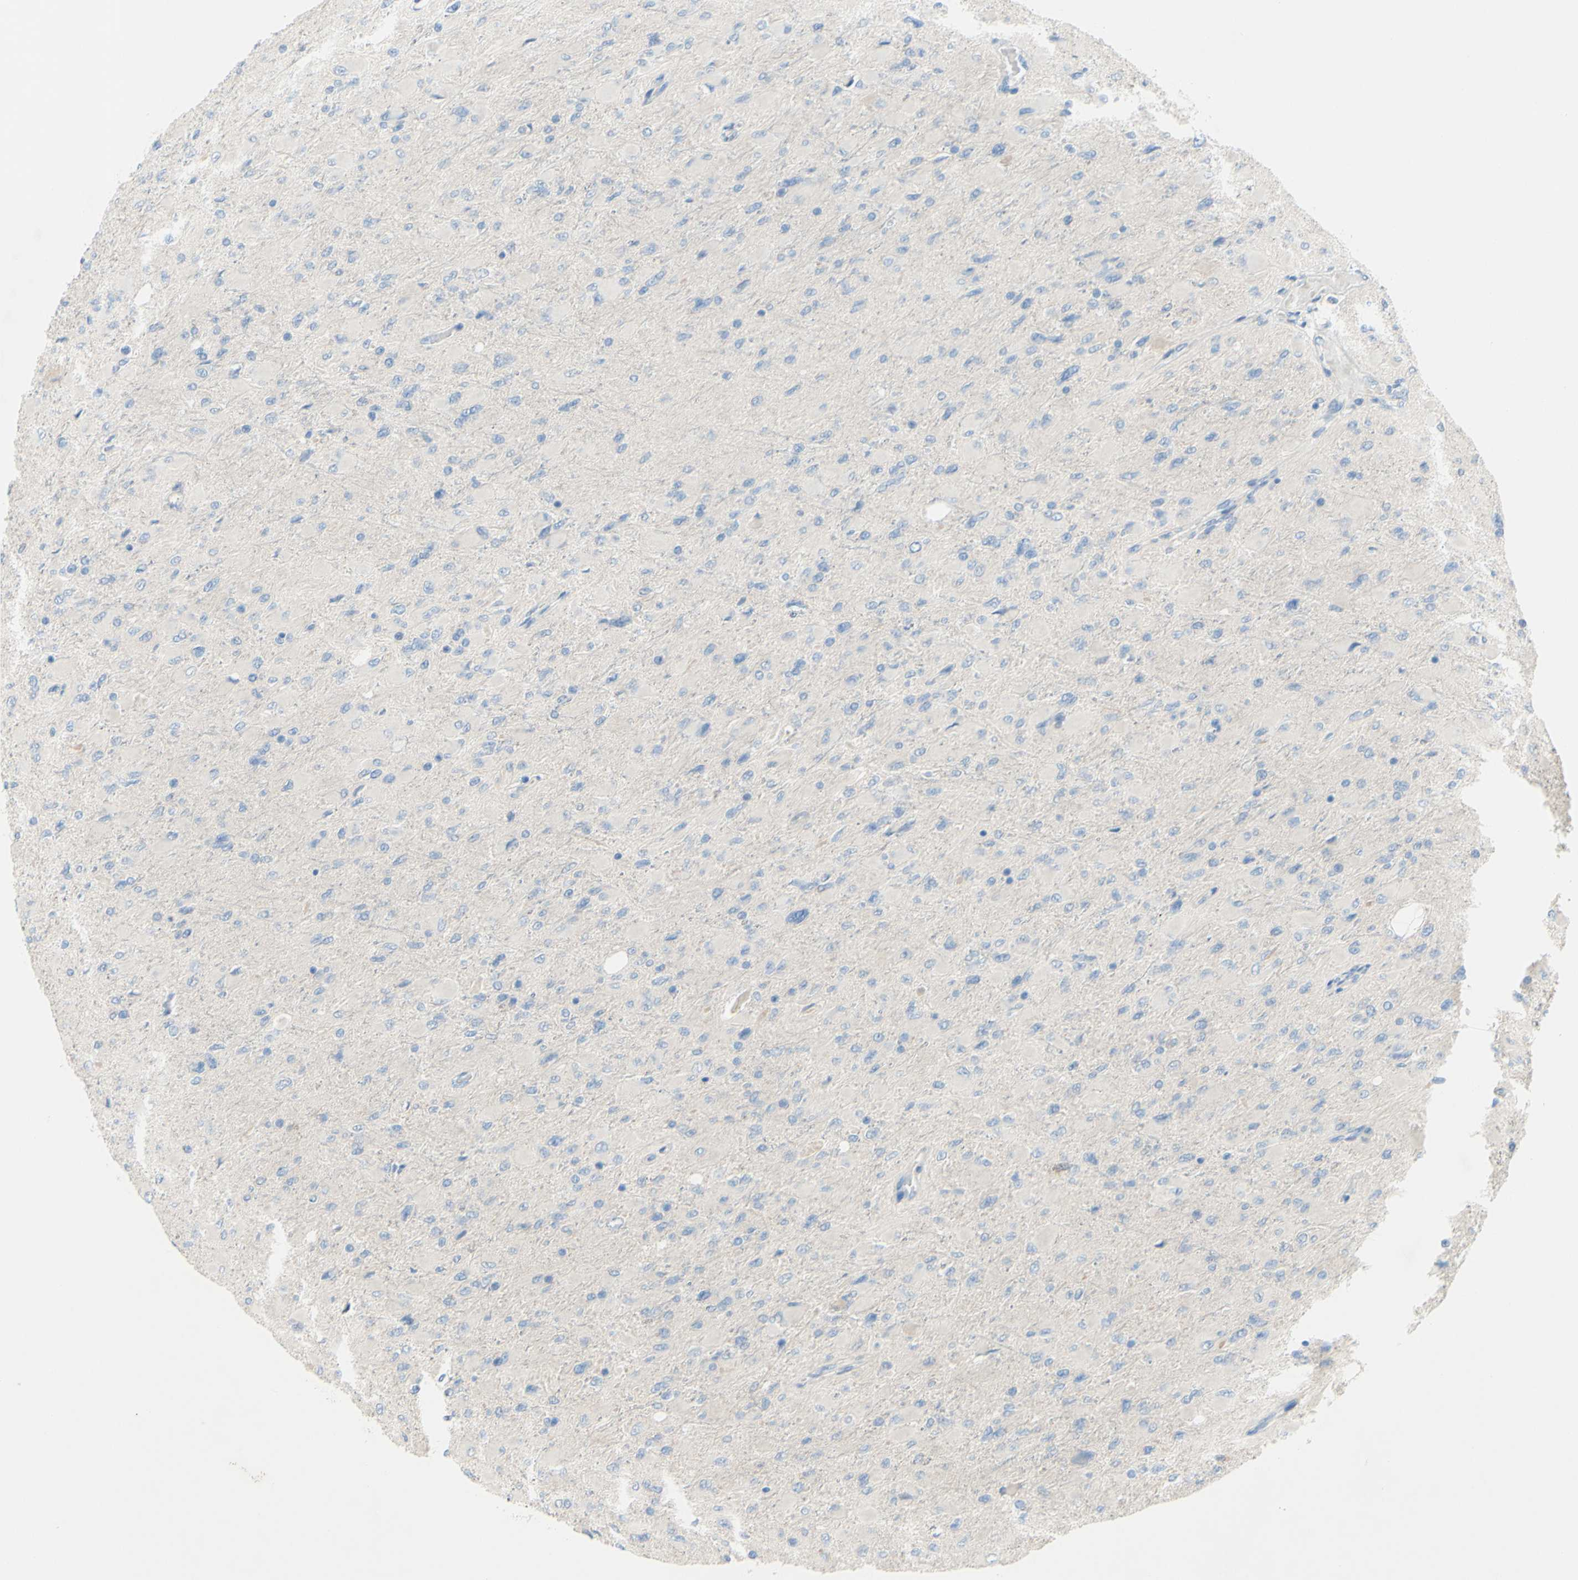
{"staining": {"intensity": "negative", "quantity": "none", "location": "none"}, "tissue": "glioma", "cell_type": "Tumor cells", "image_type": "cancer", "snomed": [{"axis": "morphology", "description": "Glioma, malignant, High grade"}, {"axis": "topography", "description": "Cerebral cortex"}], "caption": "IHC micrograph of neoplastic tissue: human malignant high-grade glioma stained with DAB (3,3'-diaminobenzidine) exhibits no significant protein staining in tumor cells.", "gene": "FDFT1", "patient": {"sex": "female", "age": 36}}